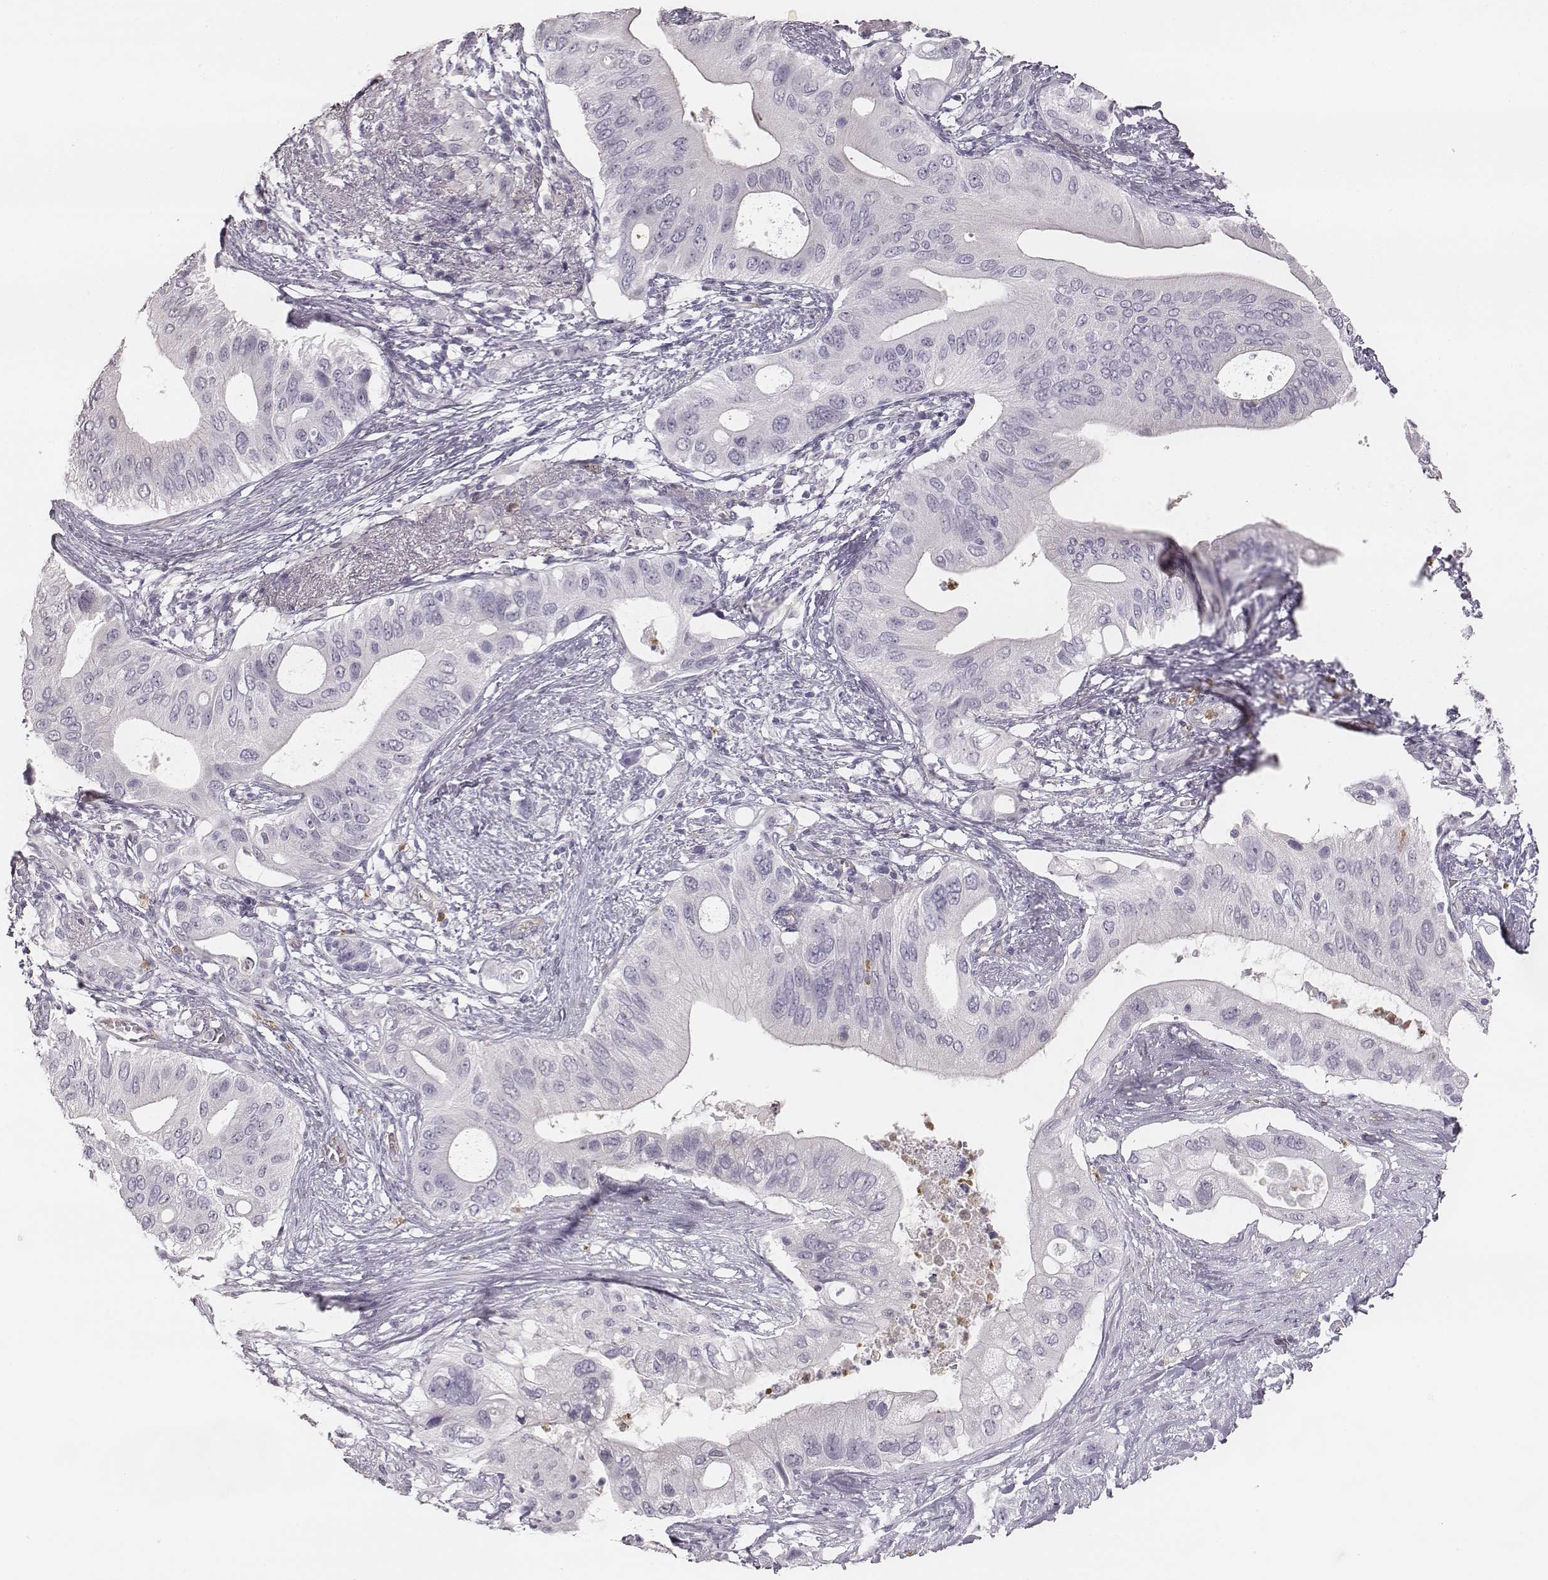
{"staining": {"intensity": "negative", "quantity": "none", "location": "none"}, "tissue": "pancreatic cancer", "cell_type": "Tumor cells", "image_type": "cancer", "snomed": [{"axis": "morphology", "description": "Adenocarcinoma, NOS"}, {"axis": "topography", "description": "Pancreas"}], "caption": "Immunohistochemistry histopathology image of neoplastic tissue: human pancreatic adenocarcinoma stained with DAB (3,3'-diaminobenzidine) shows no significant protein expression in tumor cells.", "gene": "KCNJ12", "patient": {"sex": "female", "age": 72}}